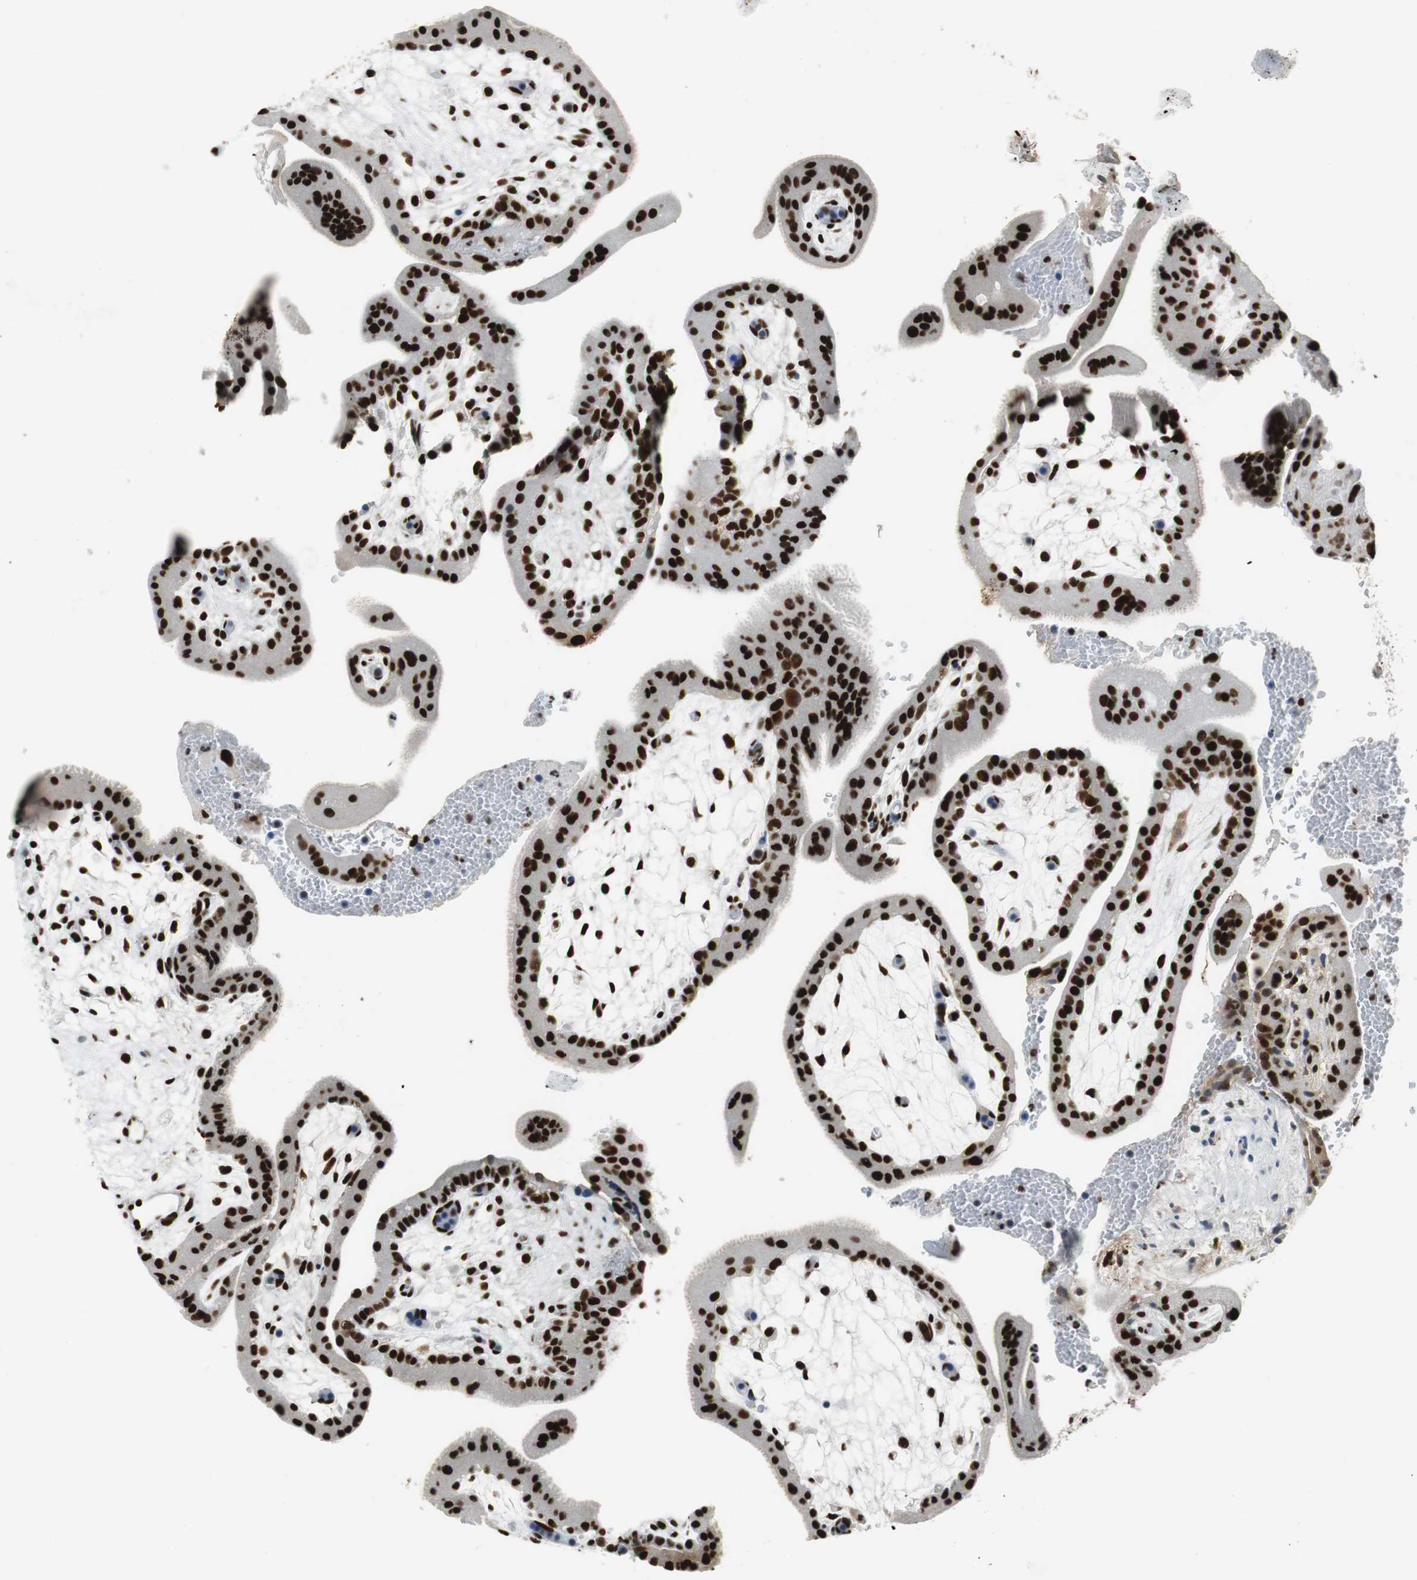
{"staining": {"intensity": "strong", "quantity": ">75%", "location": "nuclear"}, "tissue": "placenta", "cell_type": "Decidual cells", "image_type": "normal", "snomed": [{"axis": "morphology", "description": "Normal tissue, NOS"}, {"axis": "topography", "description": "Placenta"}], "caption": "Immunohistochemistry (IHC) histopathology image of unremarkable placenta stained for a protein (brown), which shows high levels of strong nuclear staining in about >75% of decidual cells.", "gene": "PRKDC", "patient": {"sex": "female", "age": 35}}